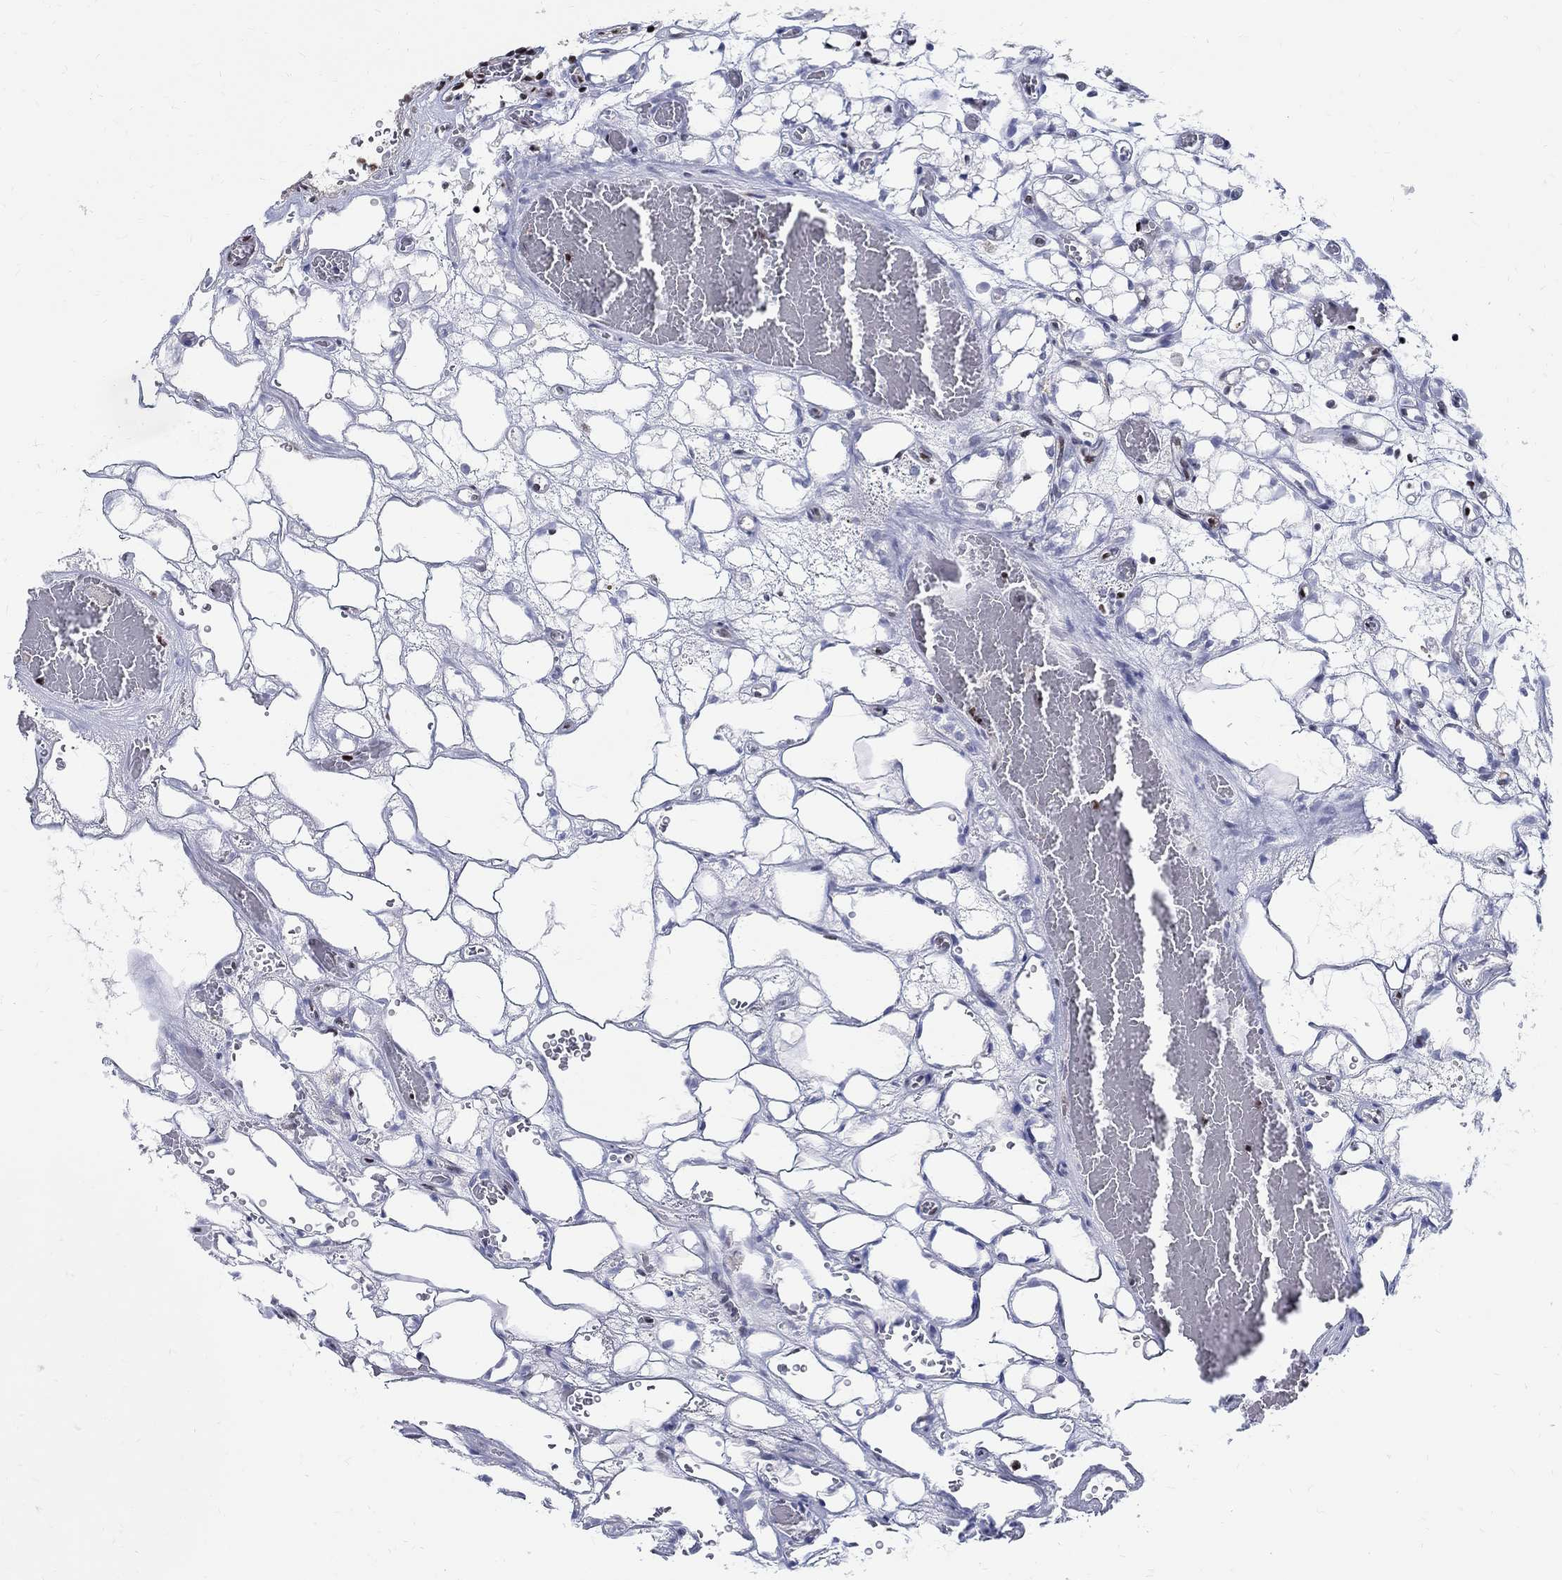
{"staining": {"intensity": "negative", "quantity": "none", "location": "none"}, "tissue": "renal cancer", "cell_type": "Tumor cells", "image_type": "cancer", "snomed": [{"axis": "morphology", "description": "Adenocarcinoma, NOS"}, {"axis": "topography", "description": "Kidney"}], "caption": "Human renal adenocarcinoma stained for a protein using immunohistochemistry exhibits no expression in tumor cells.", "gene": "FBXO16", "patient": {"sex": "female", "age": 69}}